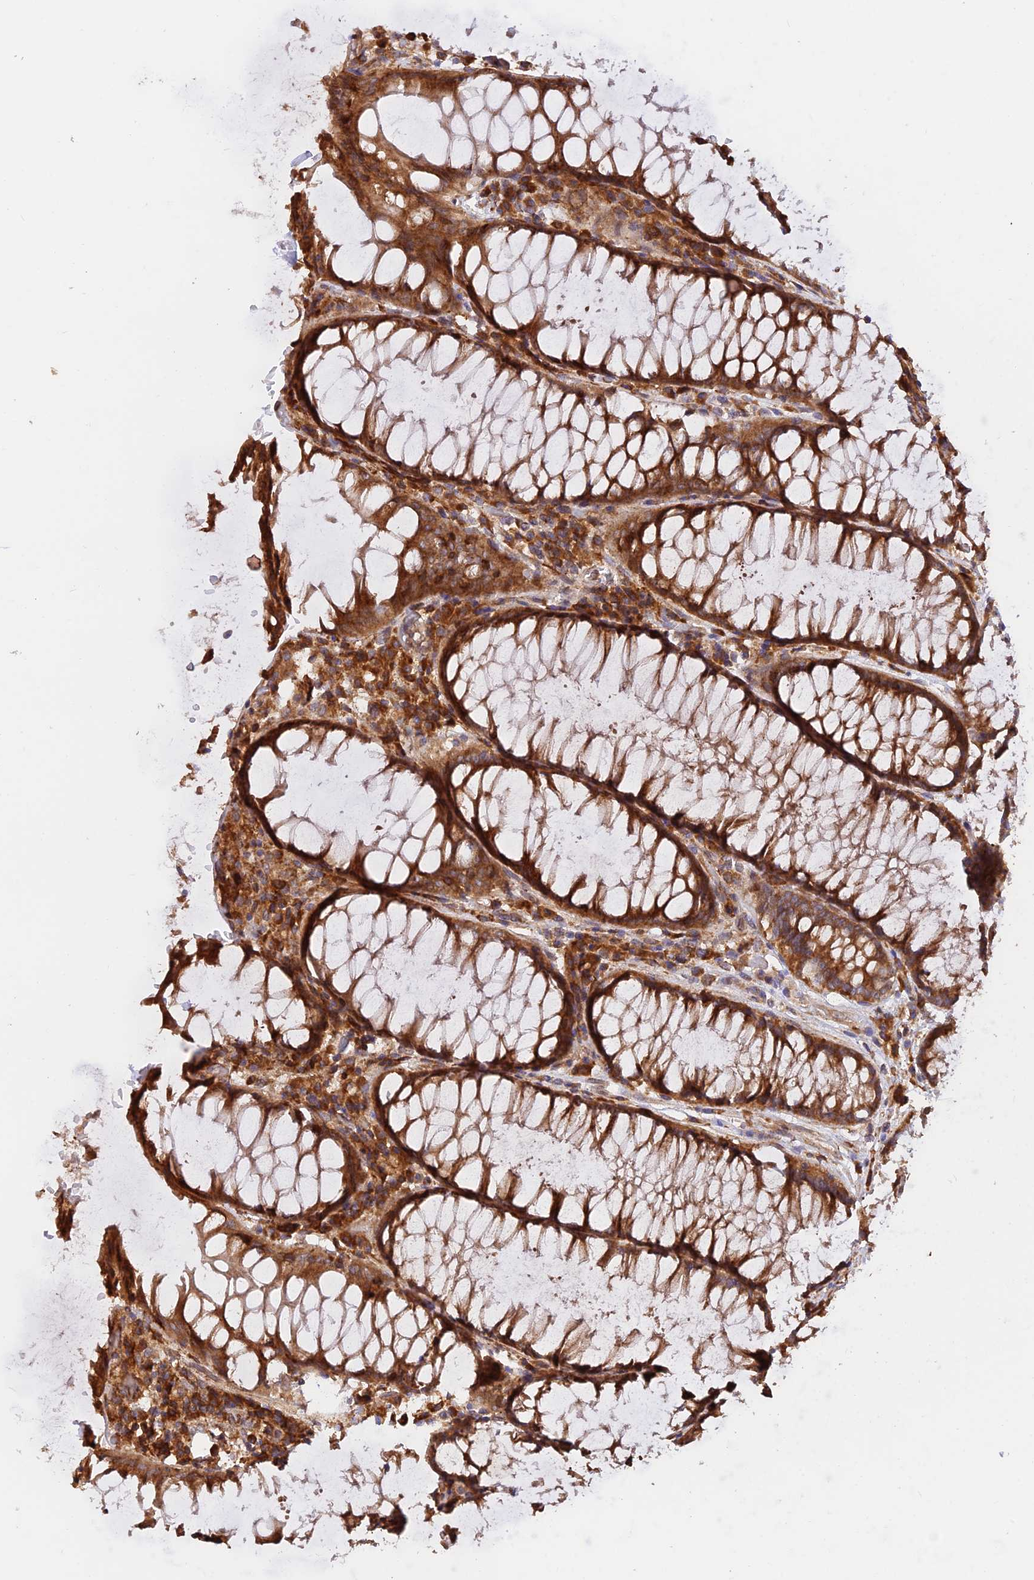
{"staining": {"intensity": "strong", "quantity": ">75%", "location": "cytoplasmic/membranous"}, "tissue": "rectum", "cell_type": "Glandular cells", "image_type": "normal", "snomed": [{"axis": "morphology", "description": "Normal tissue, NOS"}, {"axis": "topography", "description": "Rectum"}], "caption": "The photomicrograph shows immunohistochemical staining of unremarkable rectum. There is strong cytoplasmic/membranous staining is seen in about >75% of glandular cells.", "gene": "RPL5", "patient": {"sex": "male", "age": 64}}